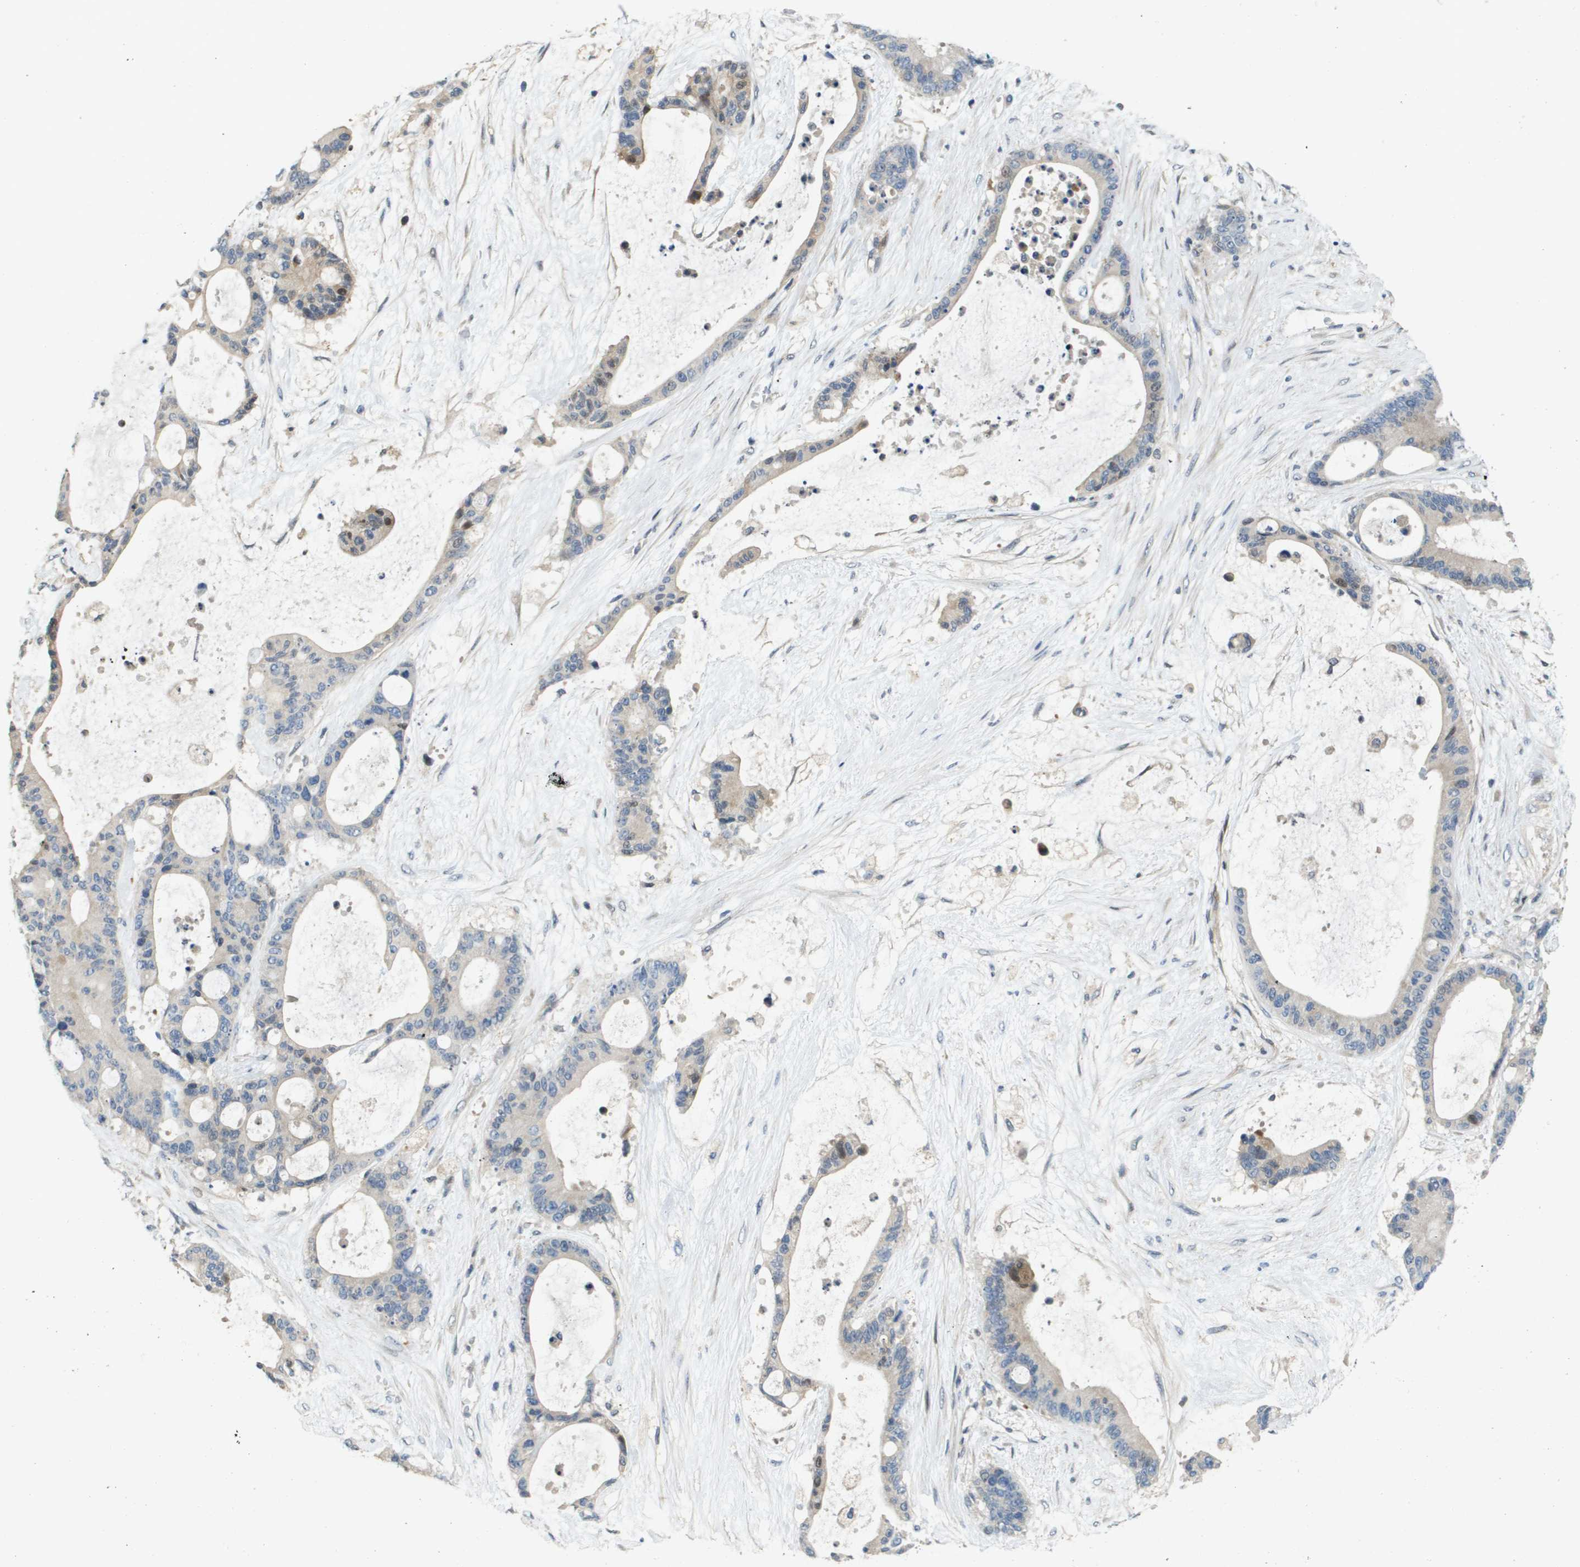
{"staining": {"intensity": "moderate", "quantity": "<25%", "location": "cytoplasmic/membranous"}, "tissue": "liver cancer", "cell_type": "Tumor cells", "image_type": "cancer", "snomed": [{"axis": "morphology", "description": "Cholangiocarcinoma"}, {"axis": "topography", "description": "Liver"}], "caption": "This micrograph reveals immunohistochemistry staining of liver cancer, with low moderate cytoplasmic/membranous expression in approximately <25% of tumor cells.", "gene": "SCN4B", "patient": {"sex": "female", "age": 73}}